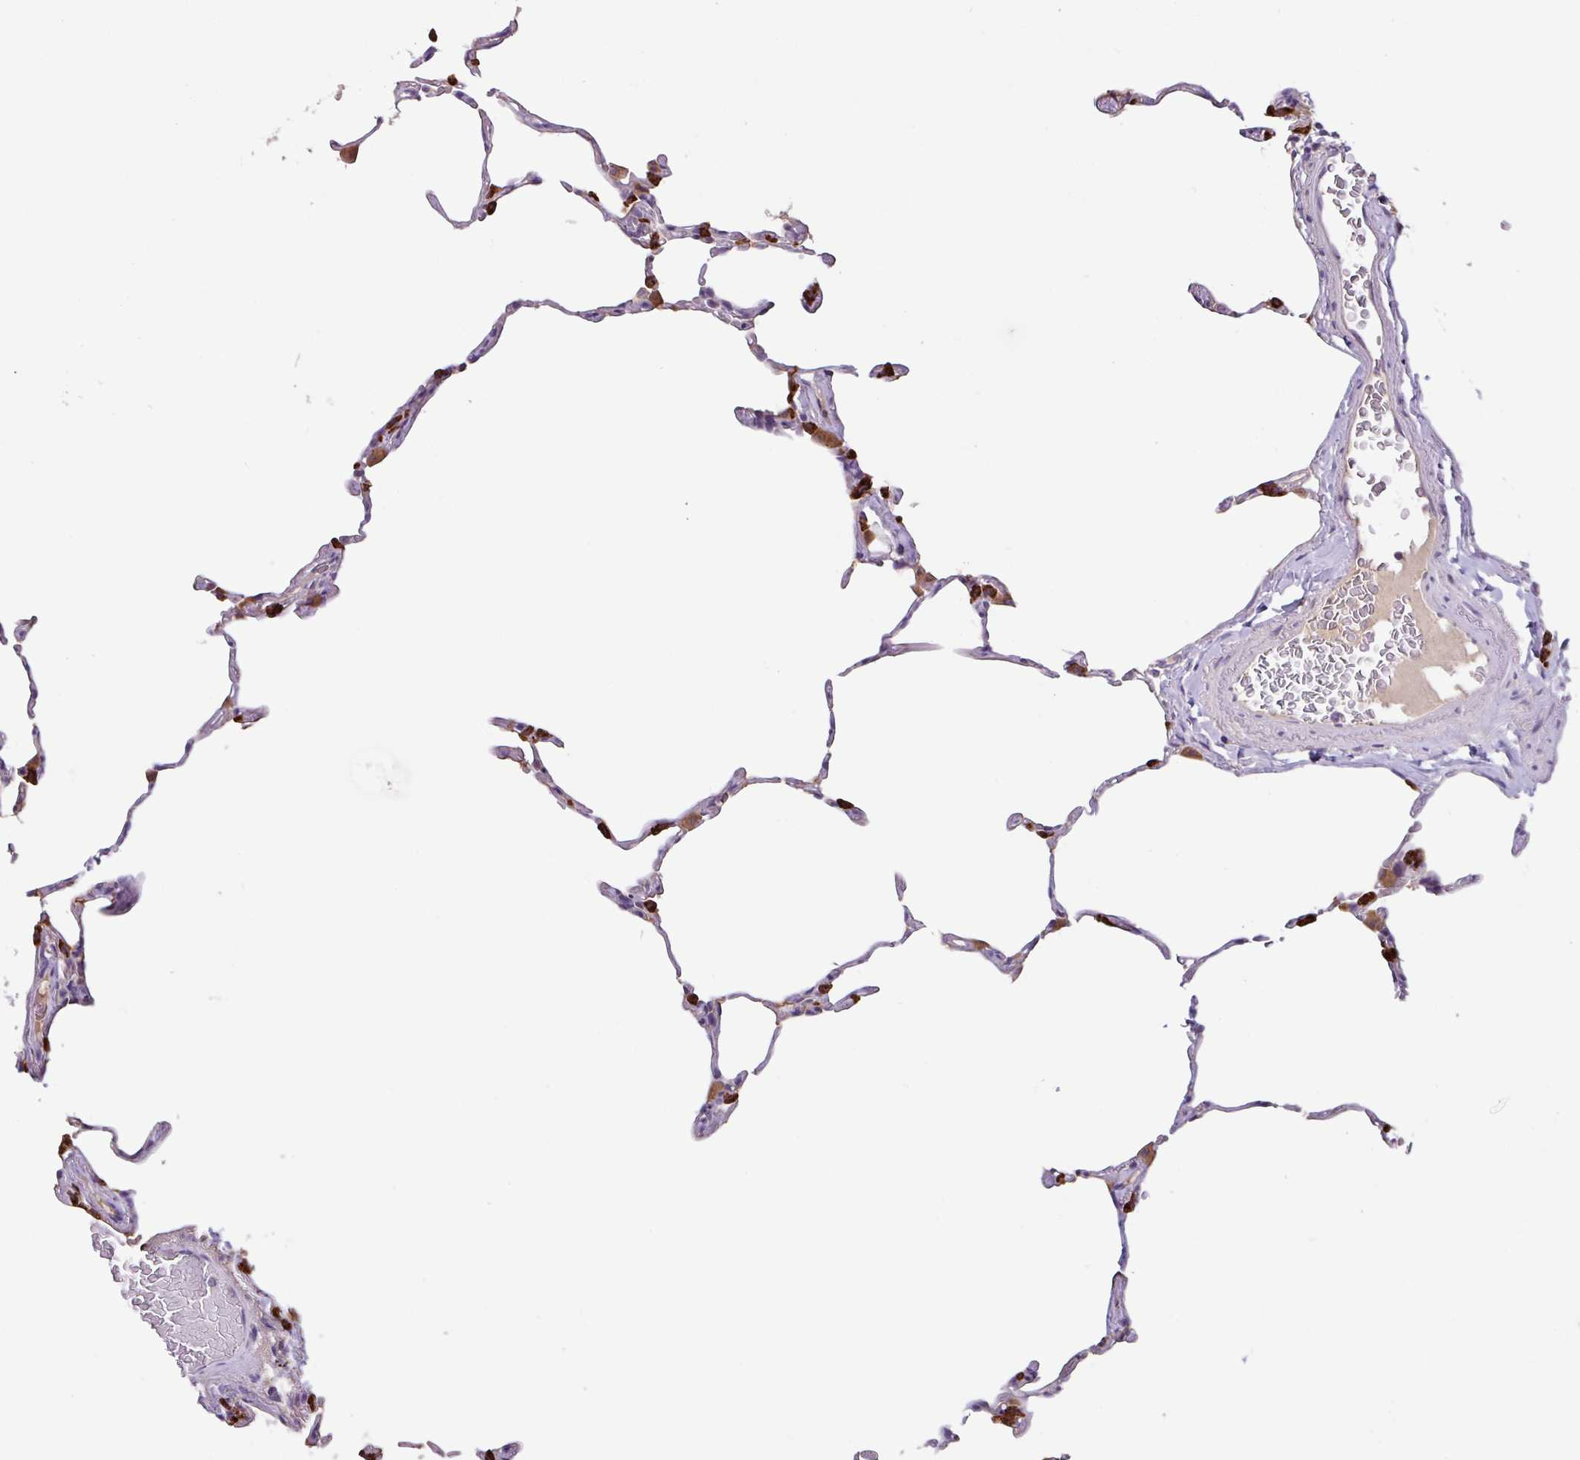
{"staining": {"intensity": "strong", "quantity": "<25%", "location": "cytoplasmic/membranous"}, "tissue": "lung", "cell_type": "Alveolar cells", "image_type": "normal", "snomed": [{"axis": "morphology", "description": "Normal tissue, NOS"}, {"axis": "topography", "description": "Lung"}], "caption": "Strong cytoplasmic/membranous positivity is identified in about <25% of alveolar cells in benign lung.", "gene": "SFTPB", "patient": {"sex": "female", "age": 57}}